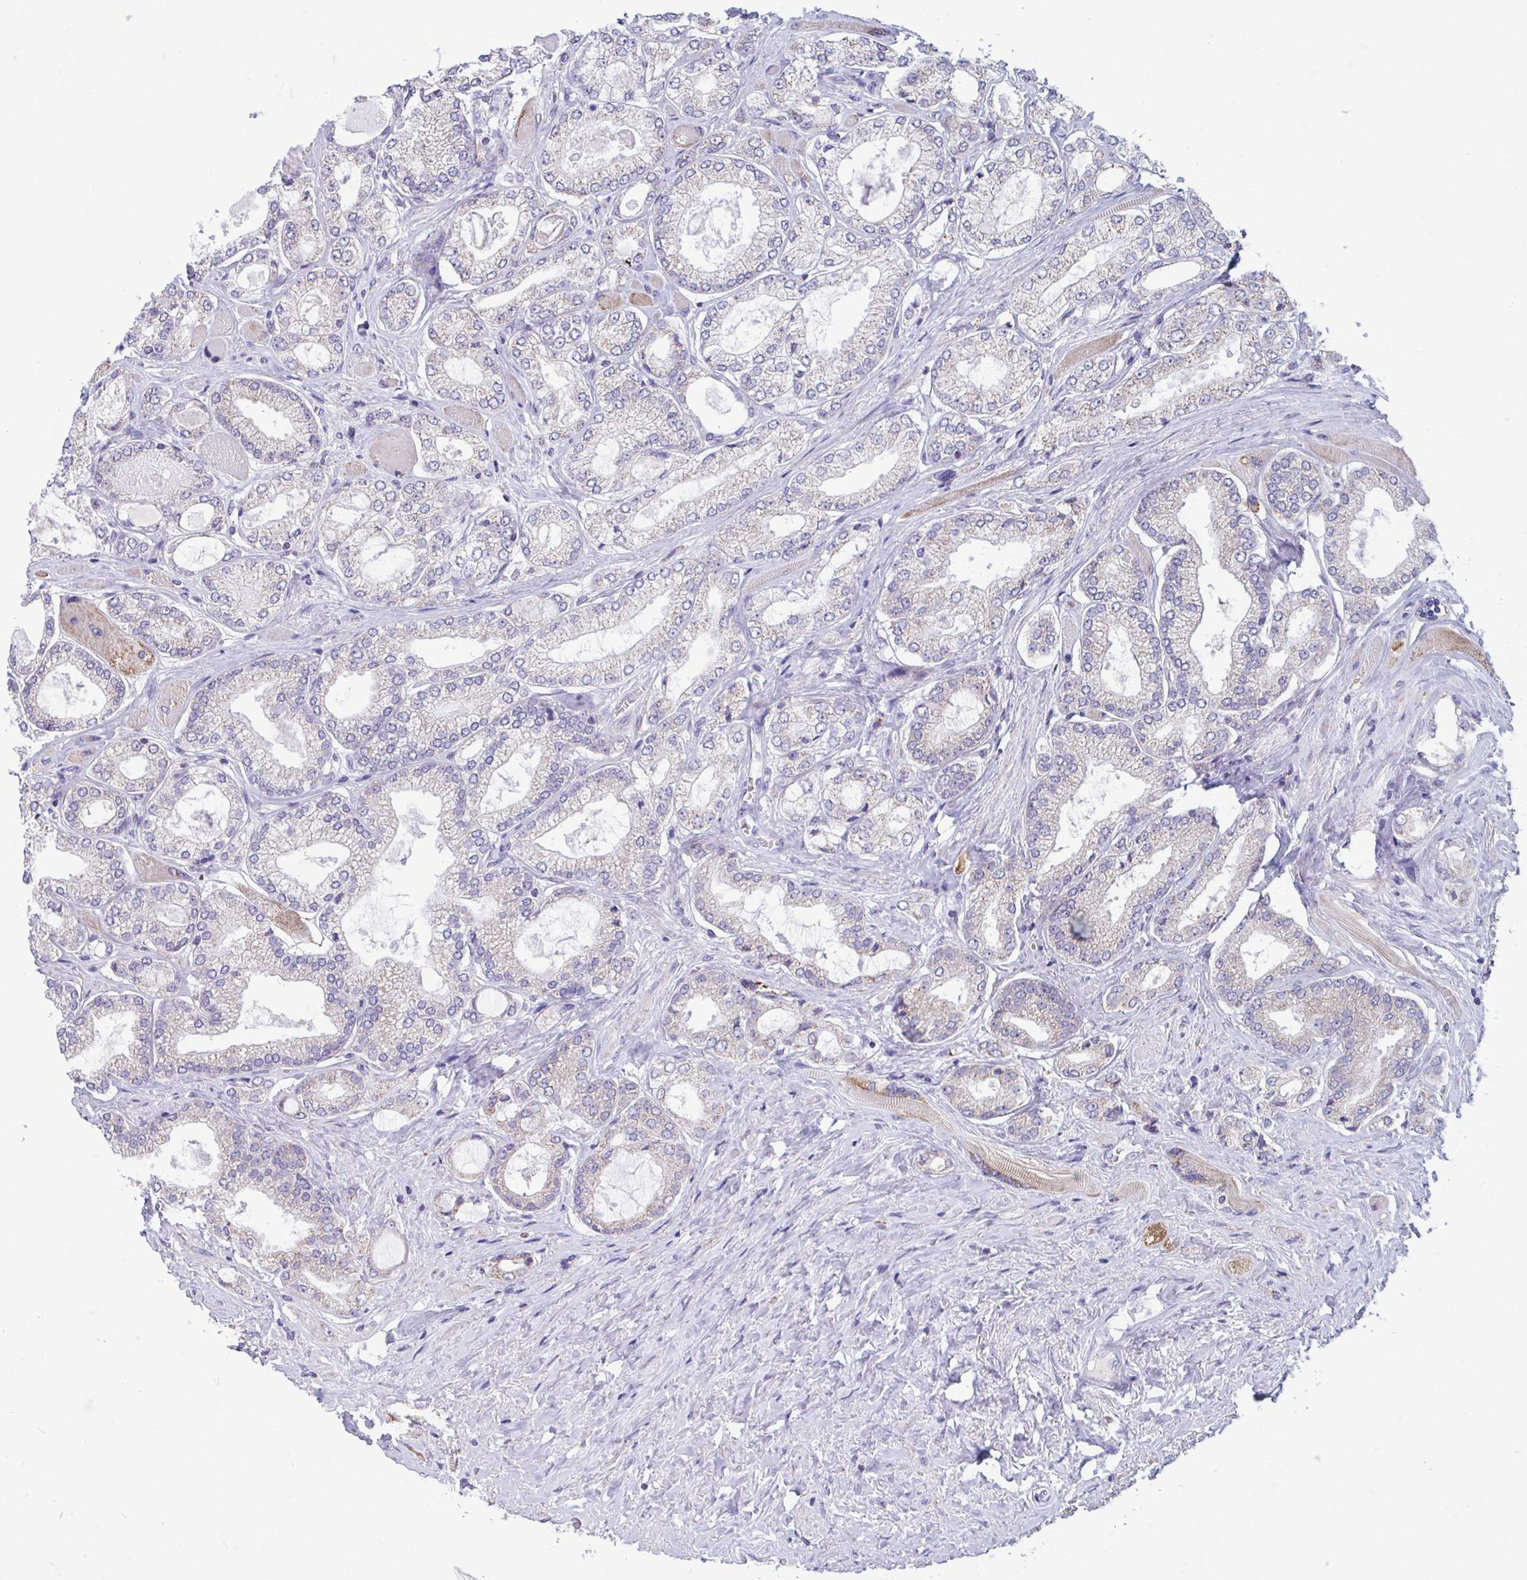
{"staining": {"intensity": "weak", "quantity": "25%-75%", "location": "cytoplasmic/membranous"}, "tissue": "prostate cancer", "cell_type": "Tumor cells", "image_type": "cancer", "snomed": [{"axis": "morphology", "description": "Adenocarcinoma, High grade"}, {"axis": "topography", "description": "Prostate"}], "caption": "Immunohistochemistry (IHC) image of neoplastic tissue: prostate cancer stained using immunohistochemistry (IHC) exhibits low levels of weak protein expression localized specifically in the cytoplasmic/membranous of tumor cells, appearing as a cytoplasmic/membranous brown color.", "gene": "OR13A1", "patient": {"sex": "male", "age": 68}}